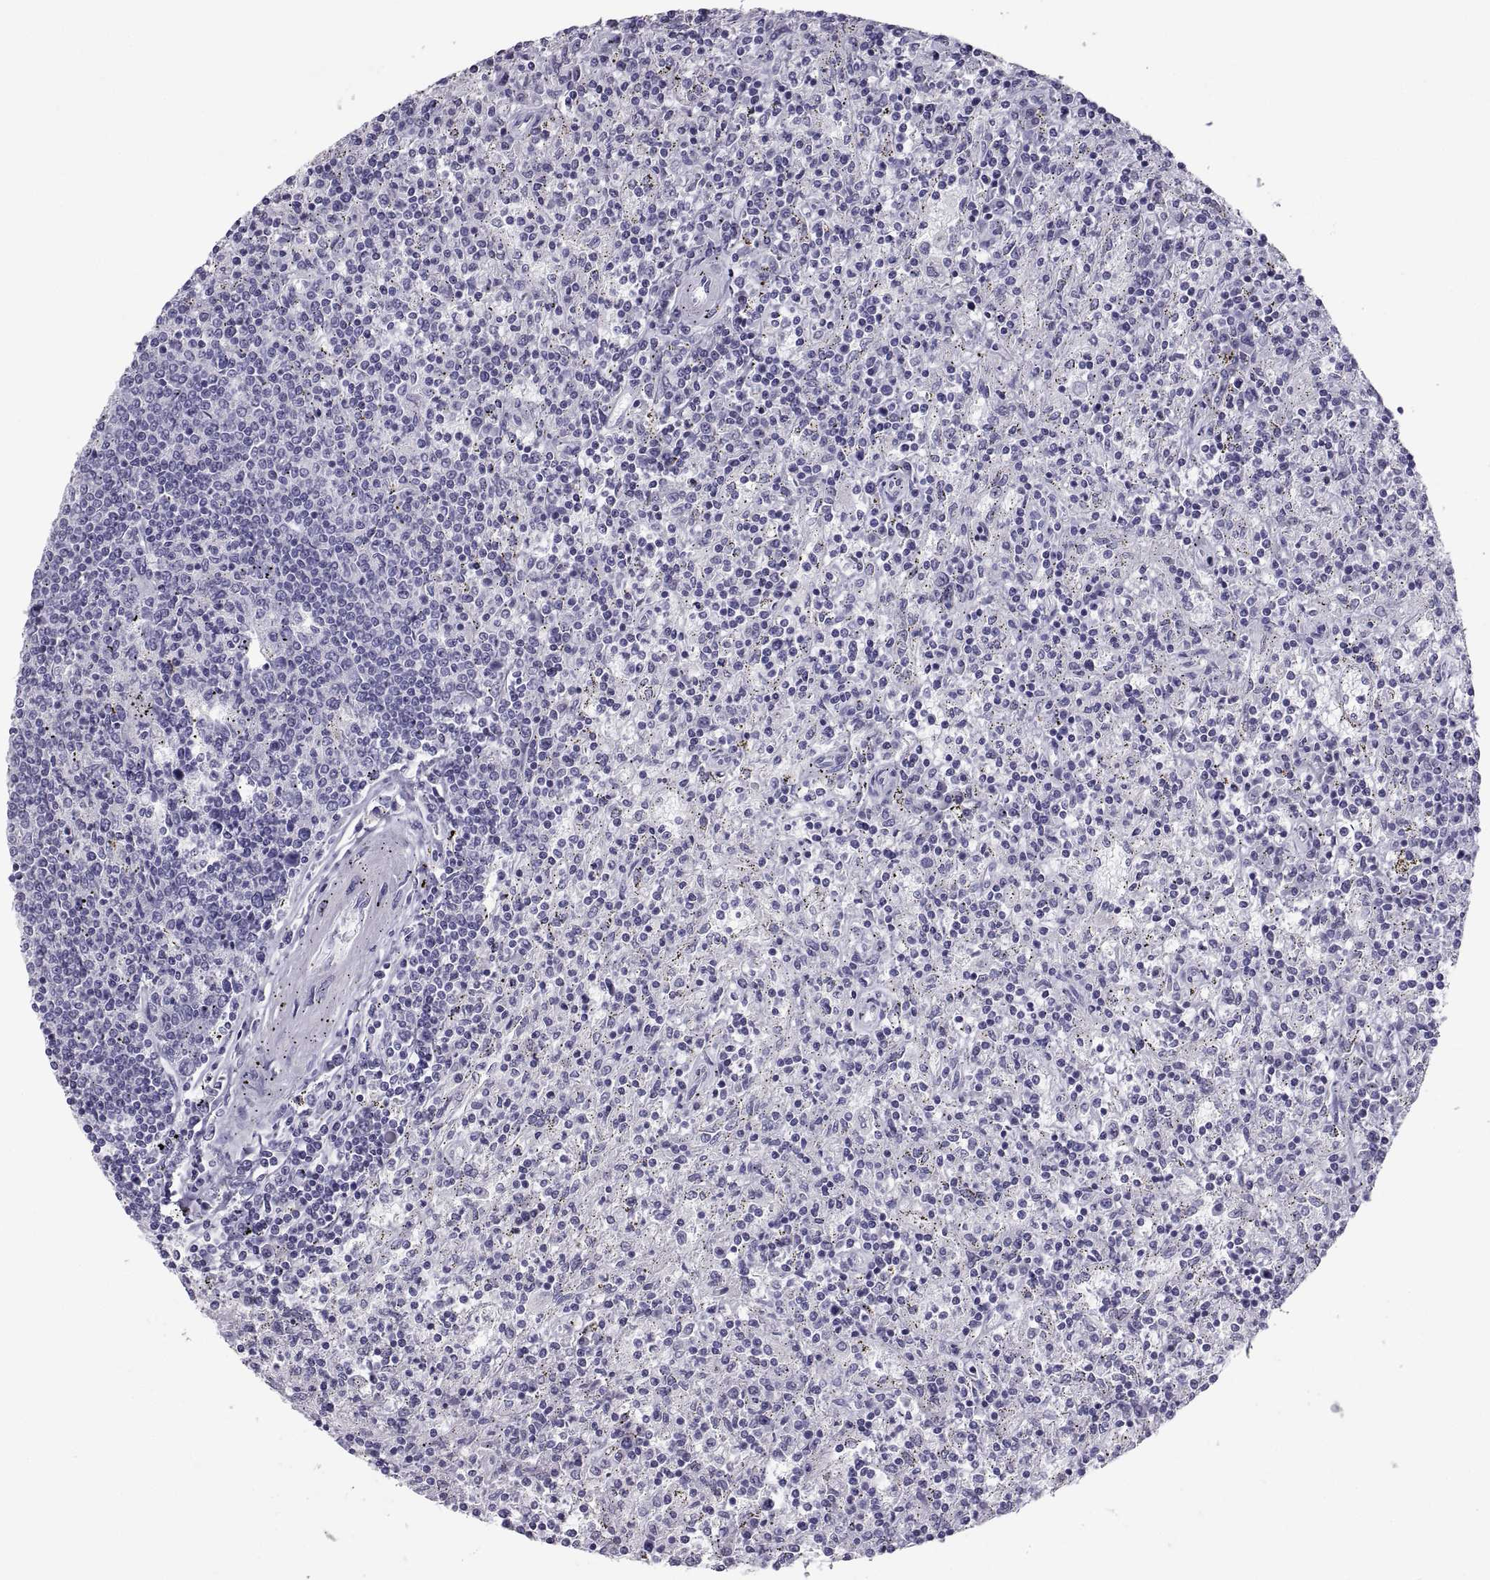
{"staining": {"intensity": "negative", "quantity": "none", "location": "none"}, "tissue": "lymphoma", "cell_type": "Tumor cells", "image_type": "cancer", "snomed": [{"axis": "morphology", "description": "Malignant lymphoma, non-Hodgkin's type, Low grade"}, {"axis": "topography", "description": "Spleen"}], "caption": "Immunohistochemistry of lymphoma shows no staining in tumor cells.", "gene": "PCSK1N", "patient": {"sex": "male", "age": 62}}